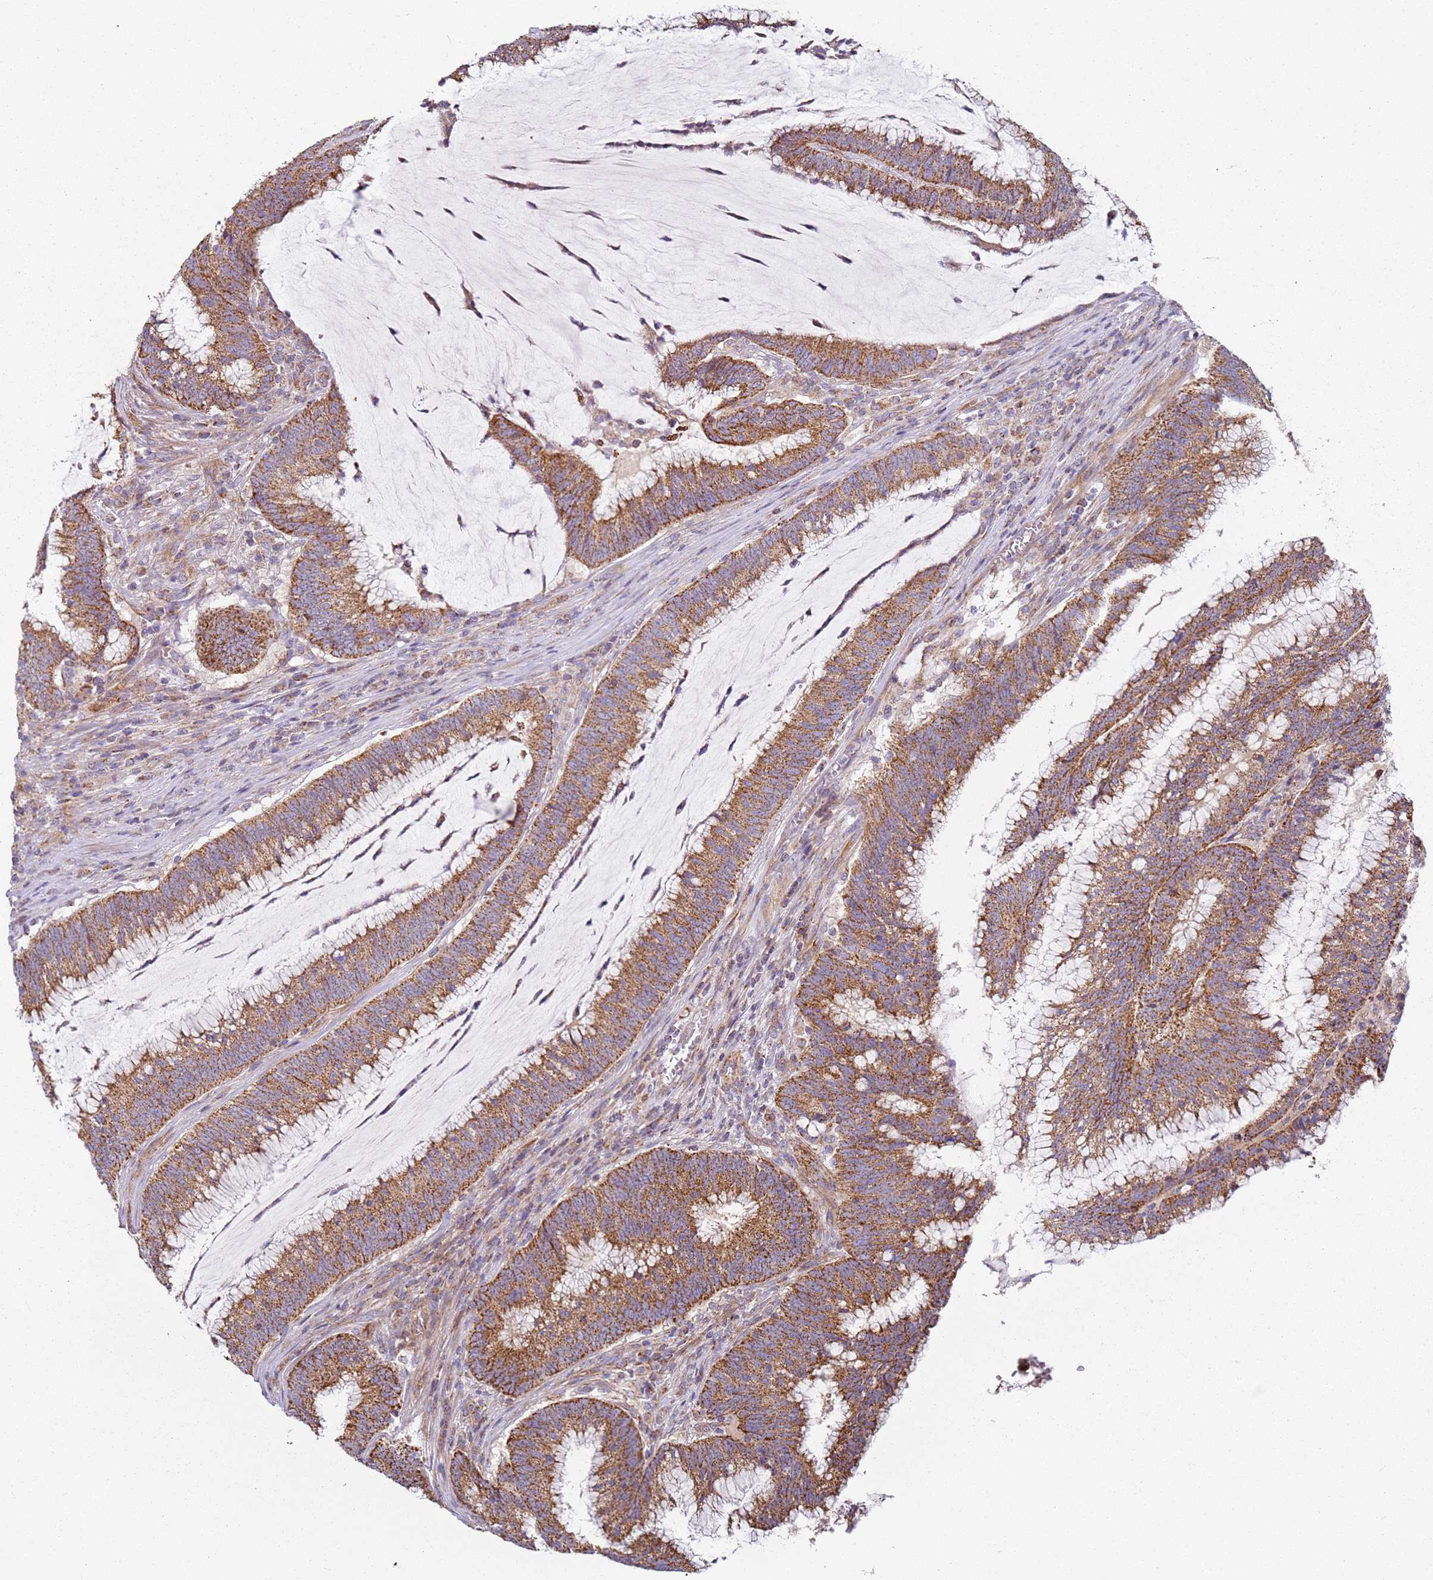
{"staining": {"intensity": "moderate", "quantity": ">75%", "location": "cytoplasmic/membranous"}, "tissue": "colorectal cancer", "cell_type": "Tumor cells", "image_type": "cancer", "snomed": [{"axis": "morphology", "description": "Adenocarcinoma, NOS"}, {"axis": "topography", "description": "Rectum"}], "caption": "About >75% of tumor cells in human colorectal cancer (adenocarcinoma) display moderate cytoplasmic/membranous protein positivity as visualized by brown immunohistochemical staining.", "gene": "ALS2", "patient": {"sex": "female", "age": 77}}